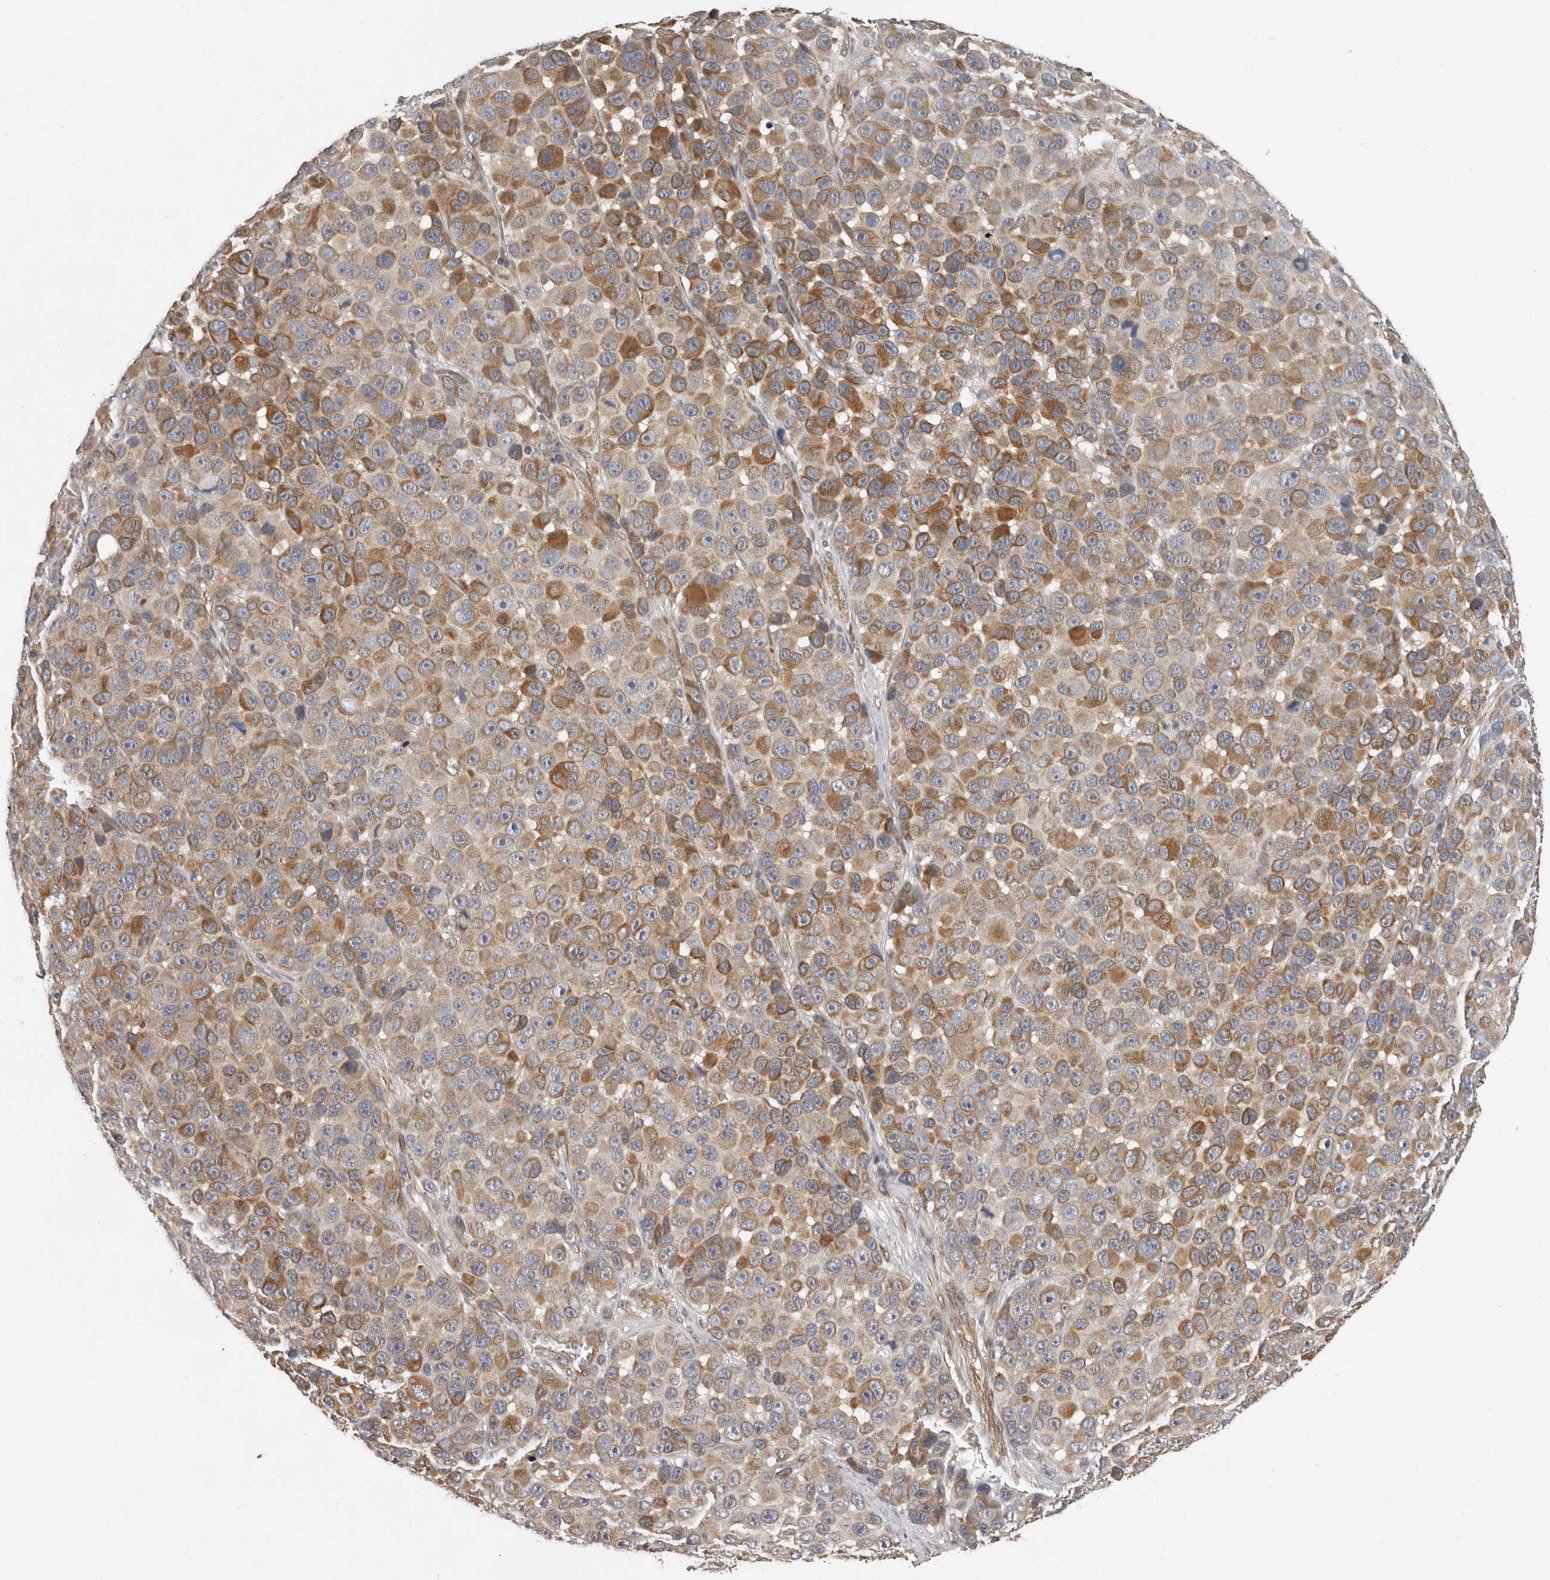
{"staining": {"intensity": "moderate", "quantity": "25%-75%", "location": "cytoplasmic/membranous"}, "tissue": "melanoma", "cell_type": "Tumor cells", "image_type": "cancer", "snomed": [{"axis": "morphology", "description": "Malignant melanoma, NOS"}, {"axis": "topography", "description": "Skin"}], "caption": "Melanoma stained for a protein (brown) demonstrates moderate cytoplasmic/membranous positive expression in about 25%-75% of tumor cells.", "gene": "RNF157", "patient": {"sex": "male", "age": 53}}